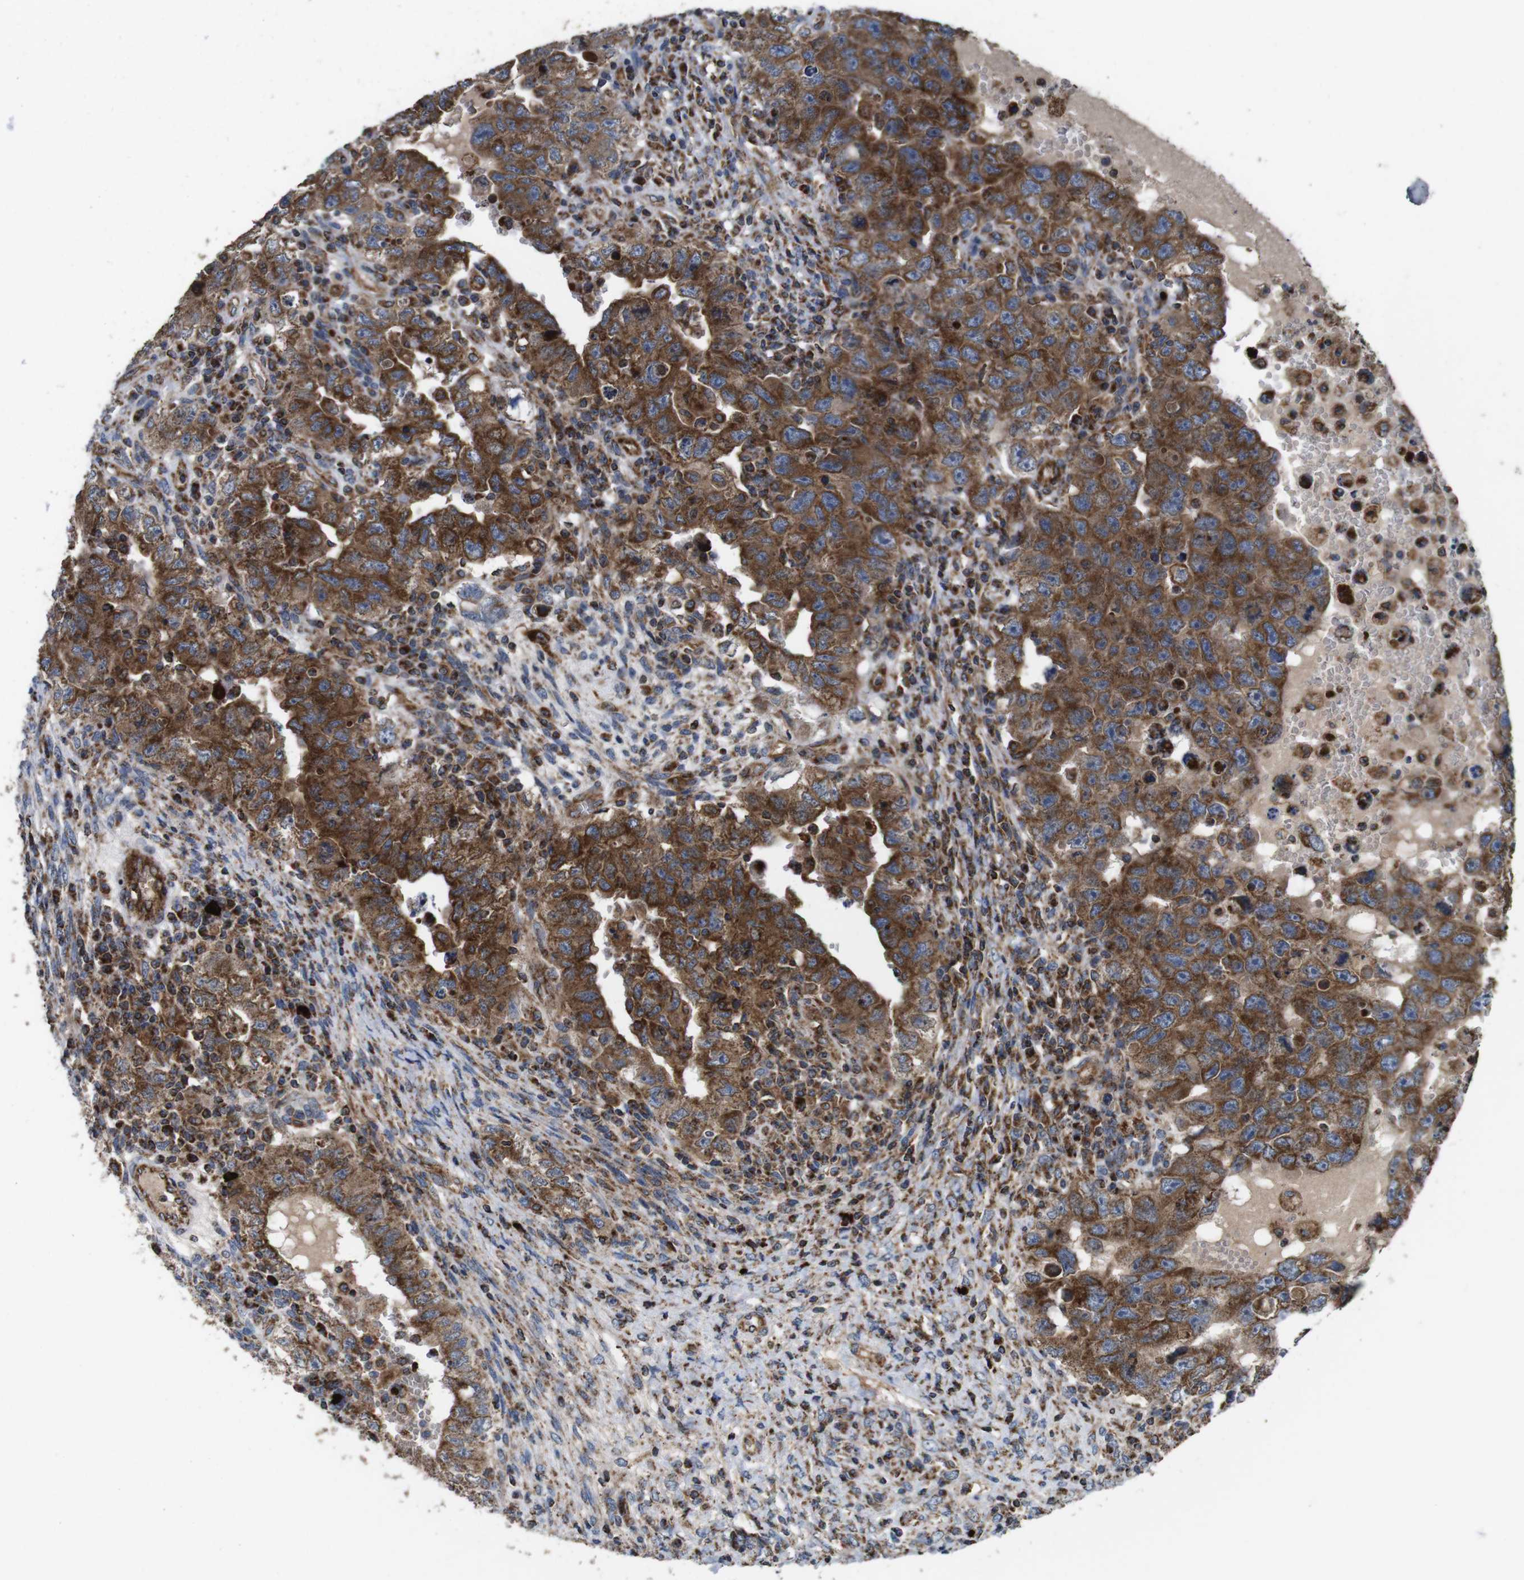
{"staining": {"intensity": "moderate", "quantity": ">75%", "location": "cytoplasmic/membranous"}, "tissue": "testis cancer", "cell_type": "Tumor cells", "image_type": "cancer", "snomed": [{"axis": "morphology", "description": "Carcinoma, Embryonal, NOS"}, {"axis": "topography", "description": "Testis"}], "caption": "Testis embryonal carcinoma stained for a protein exhibits moderate cytoplasmic/membranous positivity in tumor cells.", "gene": "HK1", "patient": {"sex": "male", "age": 26}}